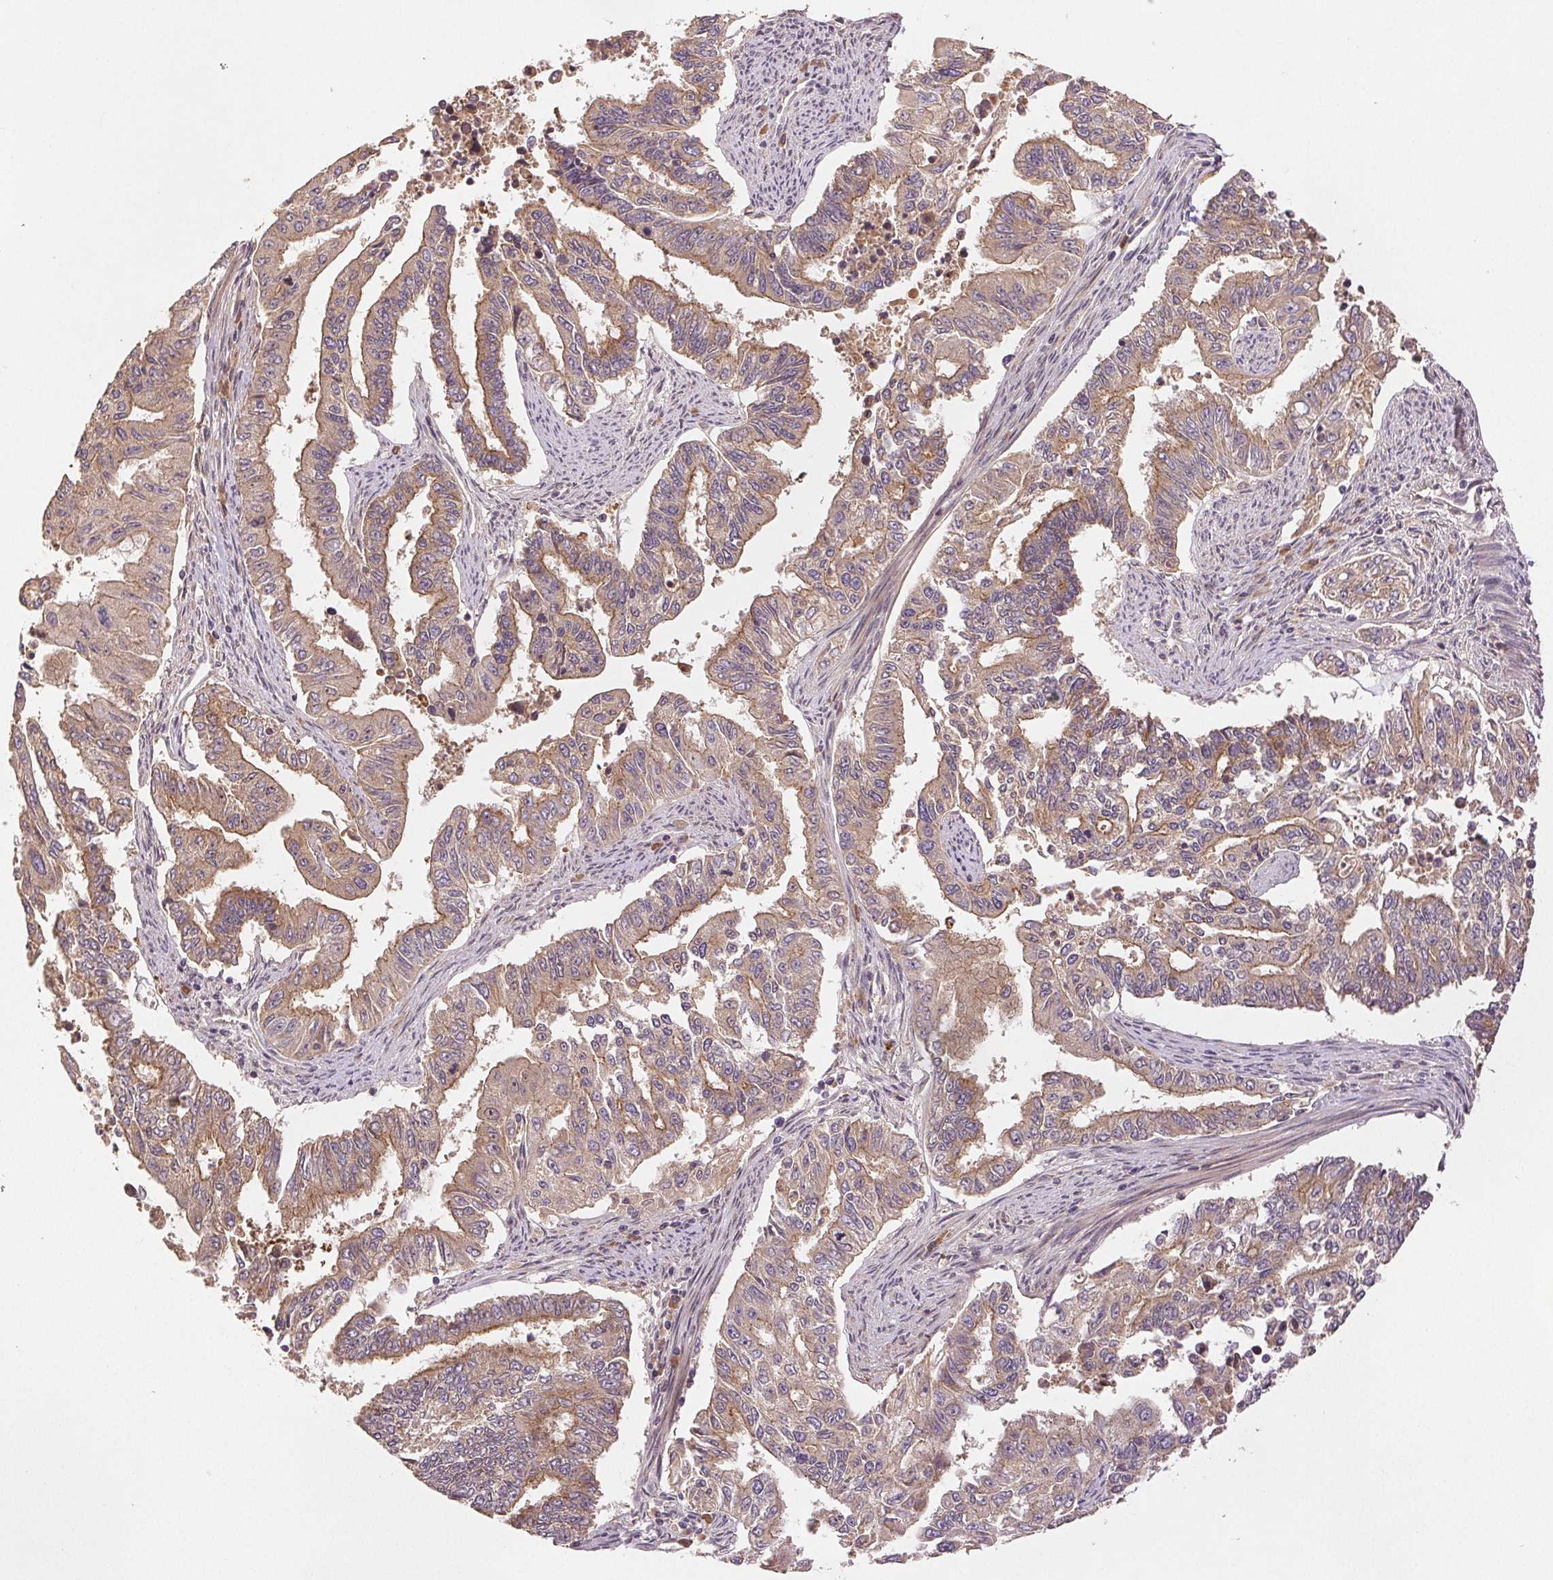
{"staining": {"intensity": "weak", "quantity": ">75%", "location": "cytoplasmic/membranous"}, "tissue": "endometrial cancer", "cell_type": "Tumor cells", "image_type": "cancer", "snomed": [{"axis": "morphology", "description": "Adenocarcinoma, NOS"}, {"axis": "topography", "description": "Uterus"}], "caption": "Tumor cells display low levels of weak cytoplasmic/membranous positivity in about >75% of cells in human endometrial cancer.", "gene": "YIF1B", "patient": {"sex": "female", "age": 59}}